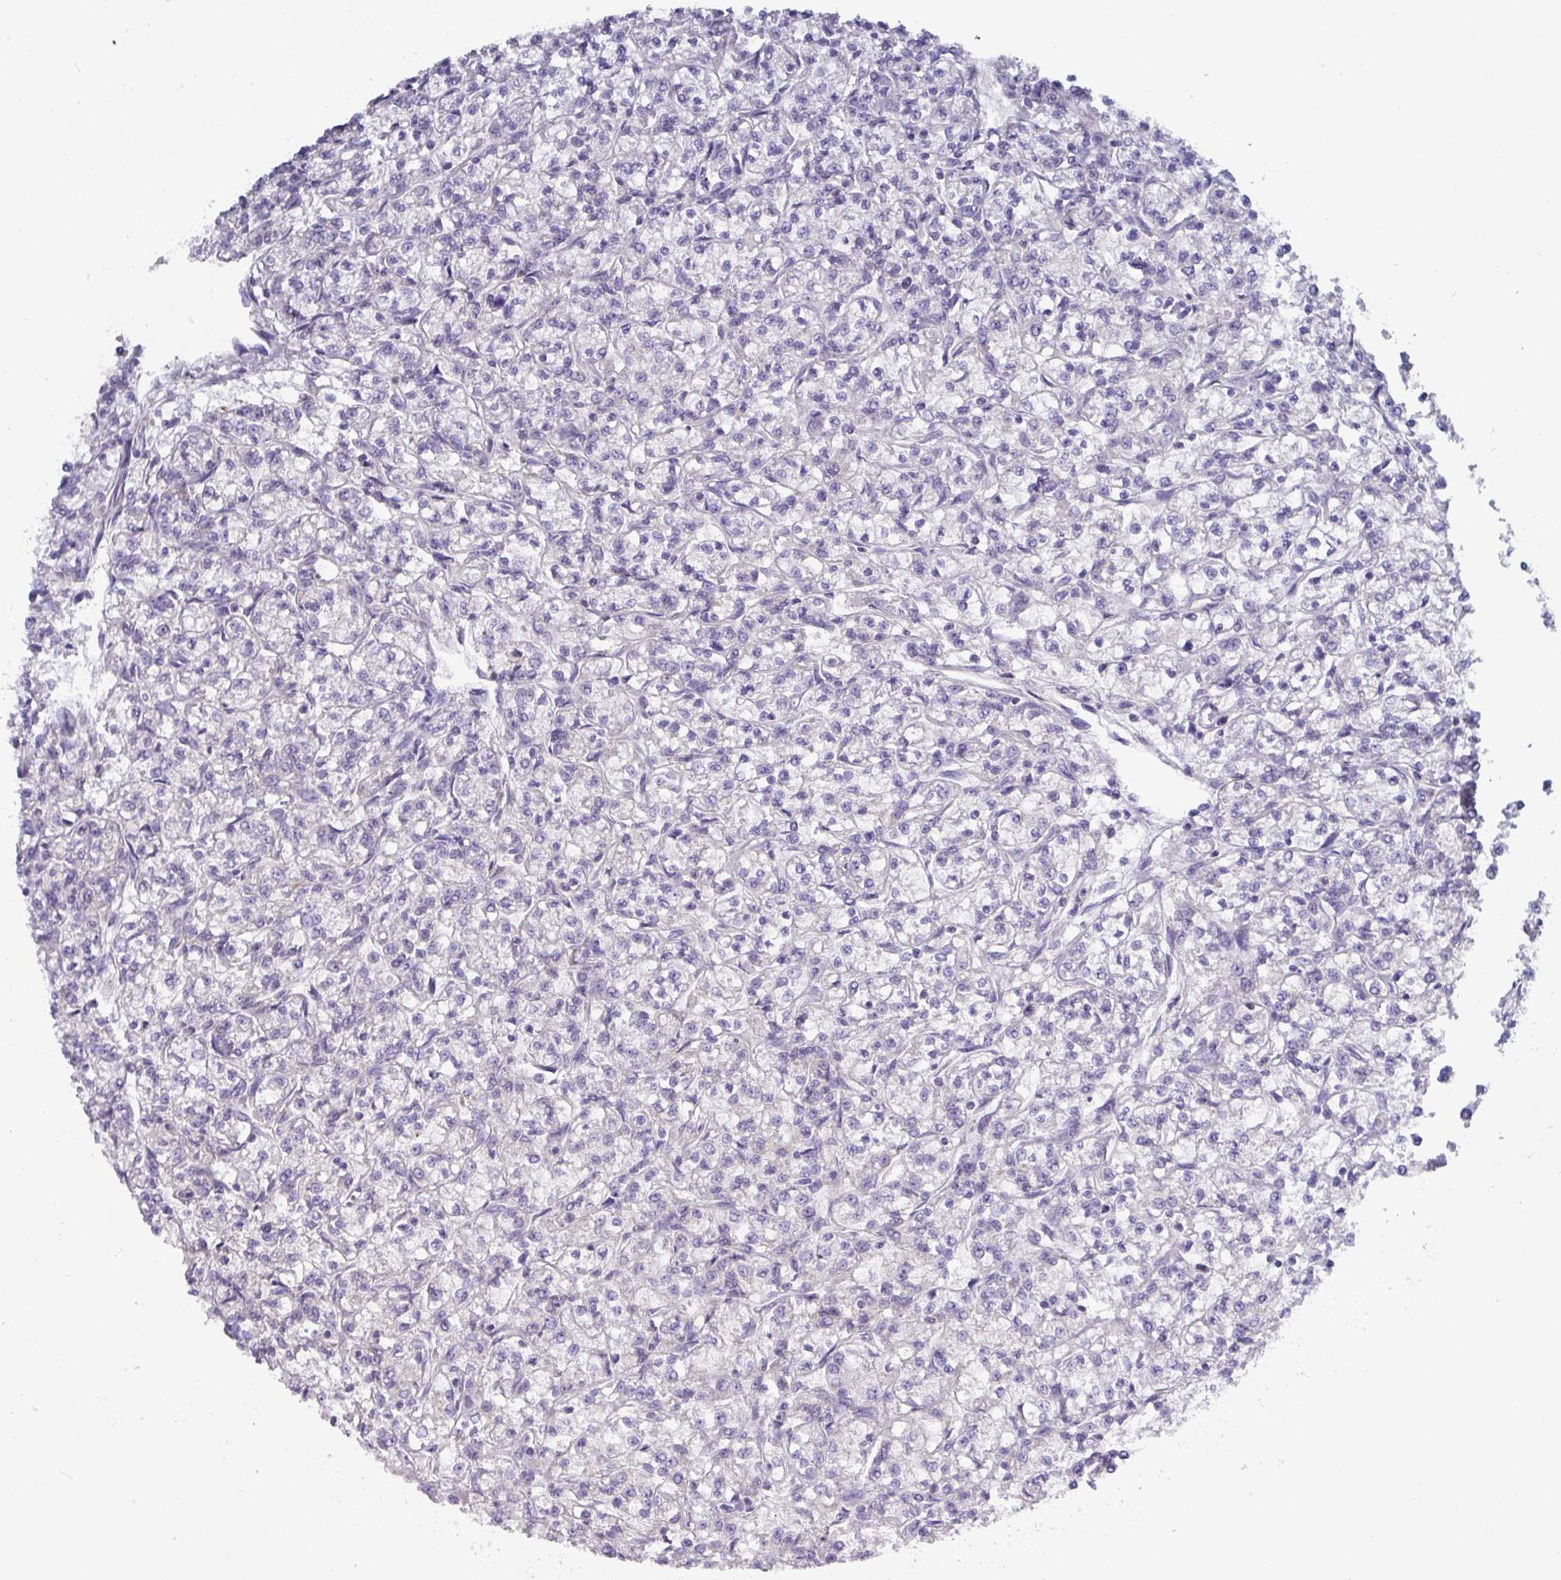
{"staining": {"intensity": "negative", "quantity": "none", "location": "none"}, "tissue": "renal cancer", "cell_type": "Tumor cells", "image_type": "cancer", "snomed": [{"axis": "morphology", "description": "Adenocarcinoma, NOS"}, {"axis": "topography", "description": "Kidney"}], "caption": "There is no significant positivity in tumor cells of renal cancer.", "gene": "DCAF12L2", "patient": {"sex": "female", "age": 59}}